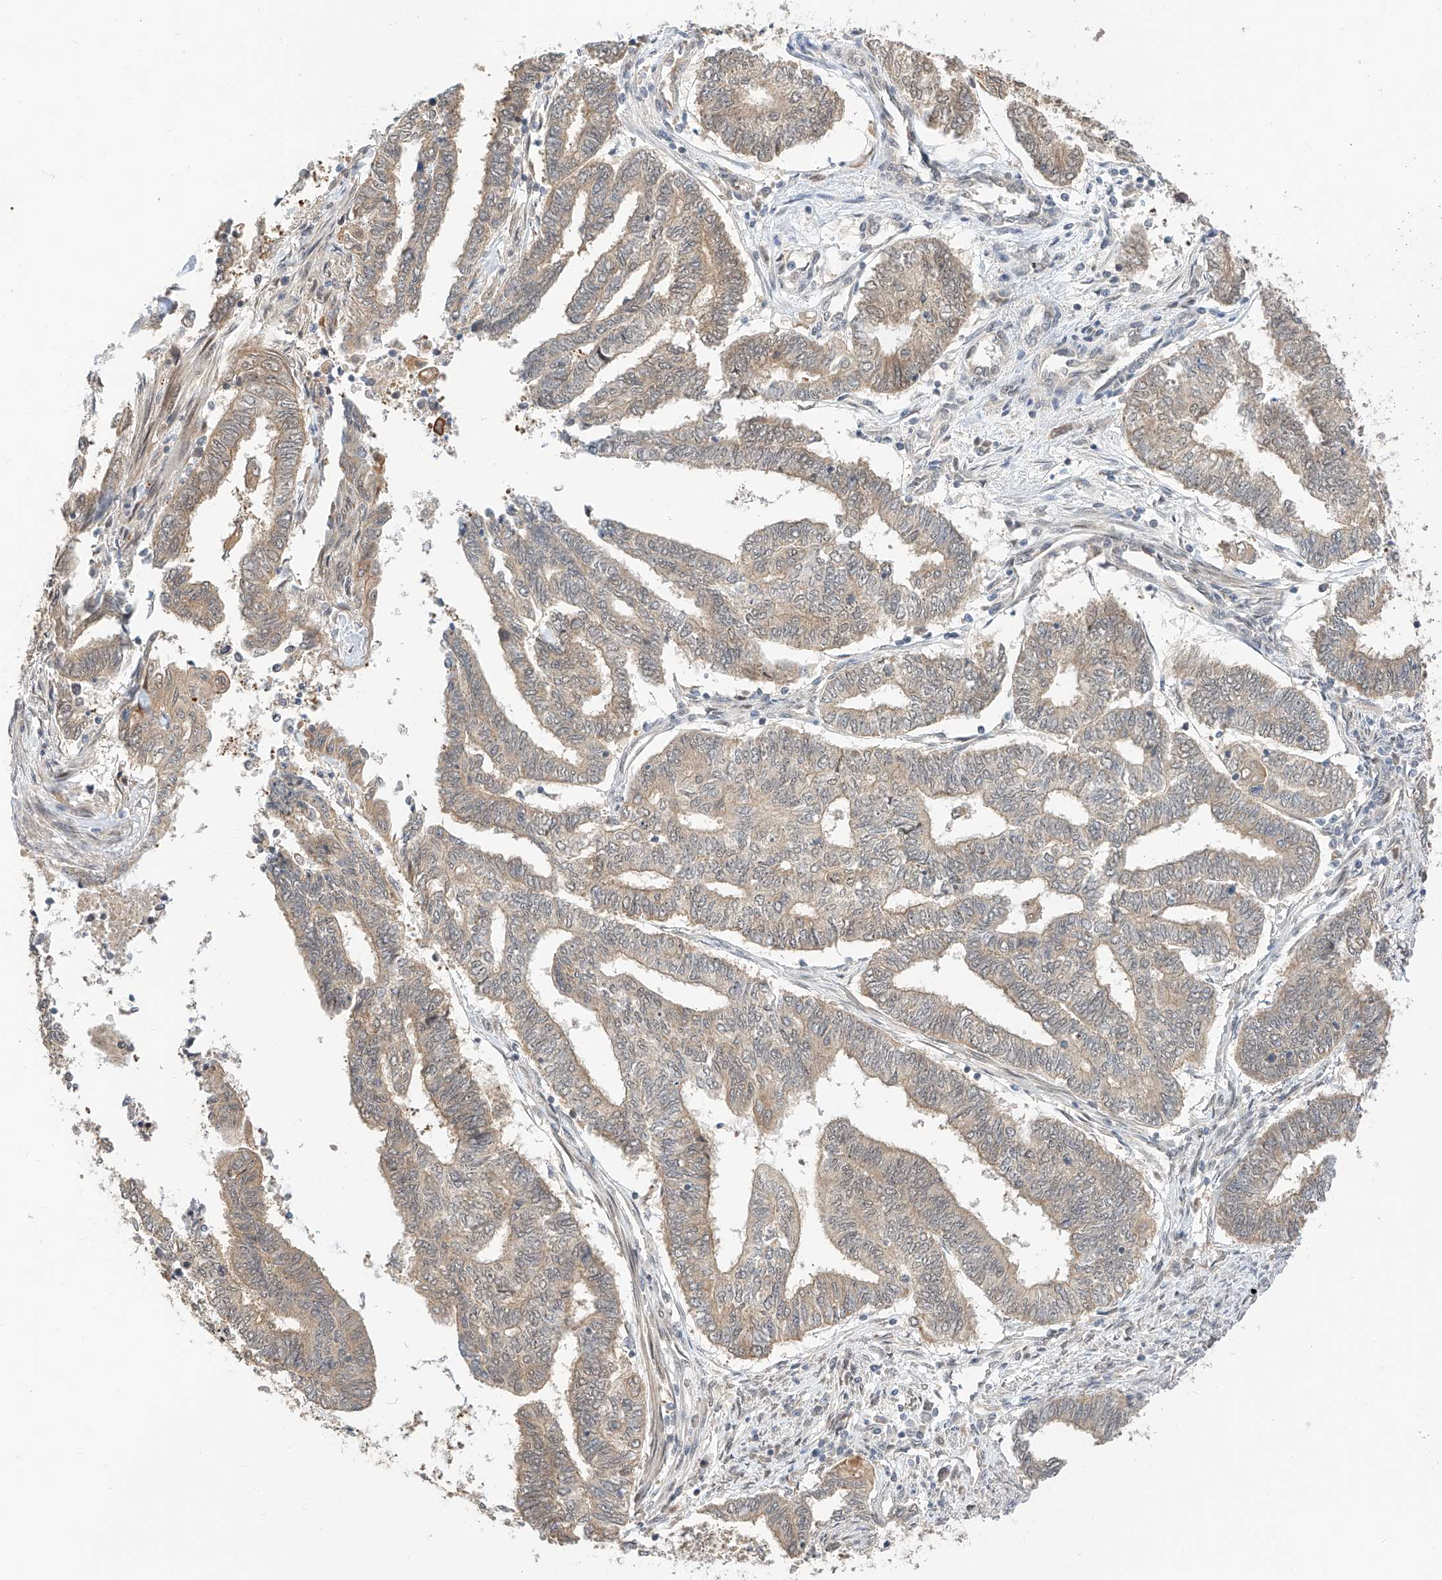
{"staining": {"intensity": "negative", "quantity": "none", "location": "none"}, "tissue": "endometrial cancer", "cell_type": "Tumor cells", "image_type": "cancer", "snomed": [{"axis": "morphology", "description": "Adenocarcinoma, NOS"}, {"axis": "topography", "description": "Uterus"}, {"axis": "topography", "description": "Endometrium"}], "caption": "A high-resolution histopathology image shows IHC staining of endometrial adenocarcinoma, which shows no significant expression in tumor cells.", "gene": "EIF4H", "patient": {"sex": "female", "age": 70}}